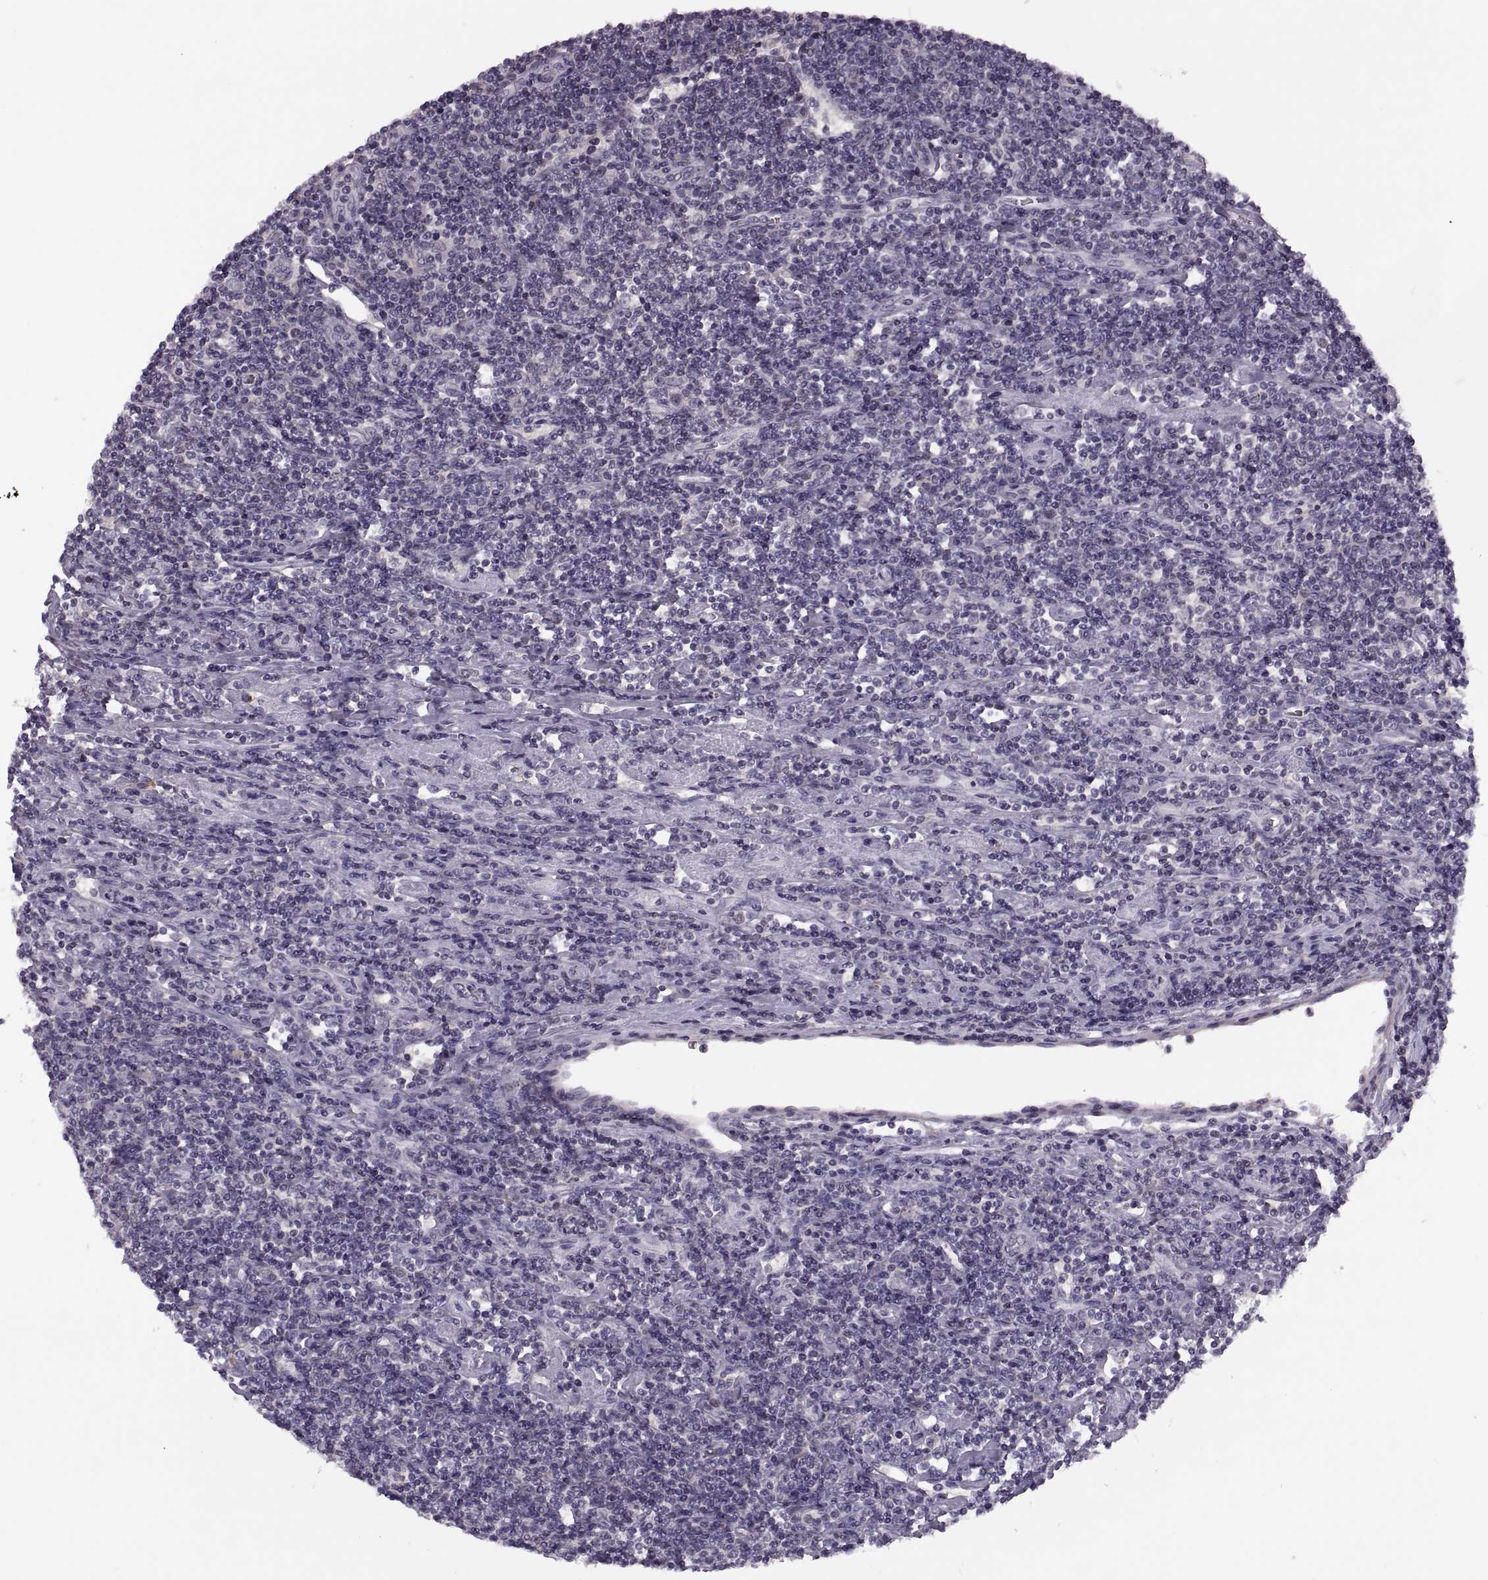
{"staining": {"intensity": "weak", "quantity": "<25%", "location": "nuclear"}, "tissue": "lymphoma", "cell_type": "Tumor cells", "image_type": "cancer", "snomed": [{"axis": "morphology", "description": "Hodgkin's disease, NOS"}, {"axis": "topography", "description": "Lymph node"}], "caption": "Lymphoma stained for a protein using immunohistochemistry reveals no staining tumor cells.", "gene": "CACNA1F", "patient": {"sex": "male", "age": 40}}